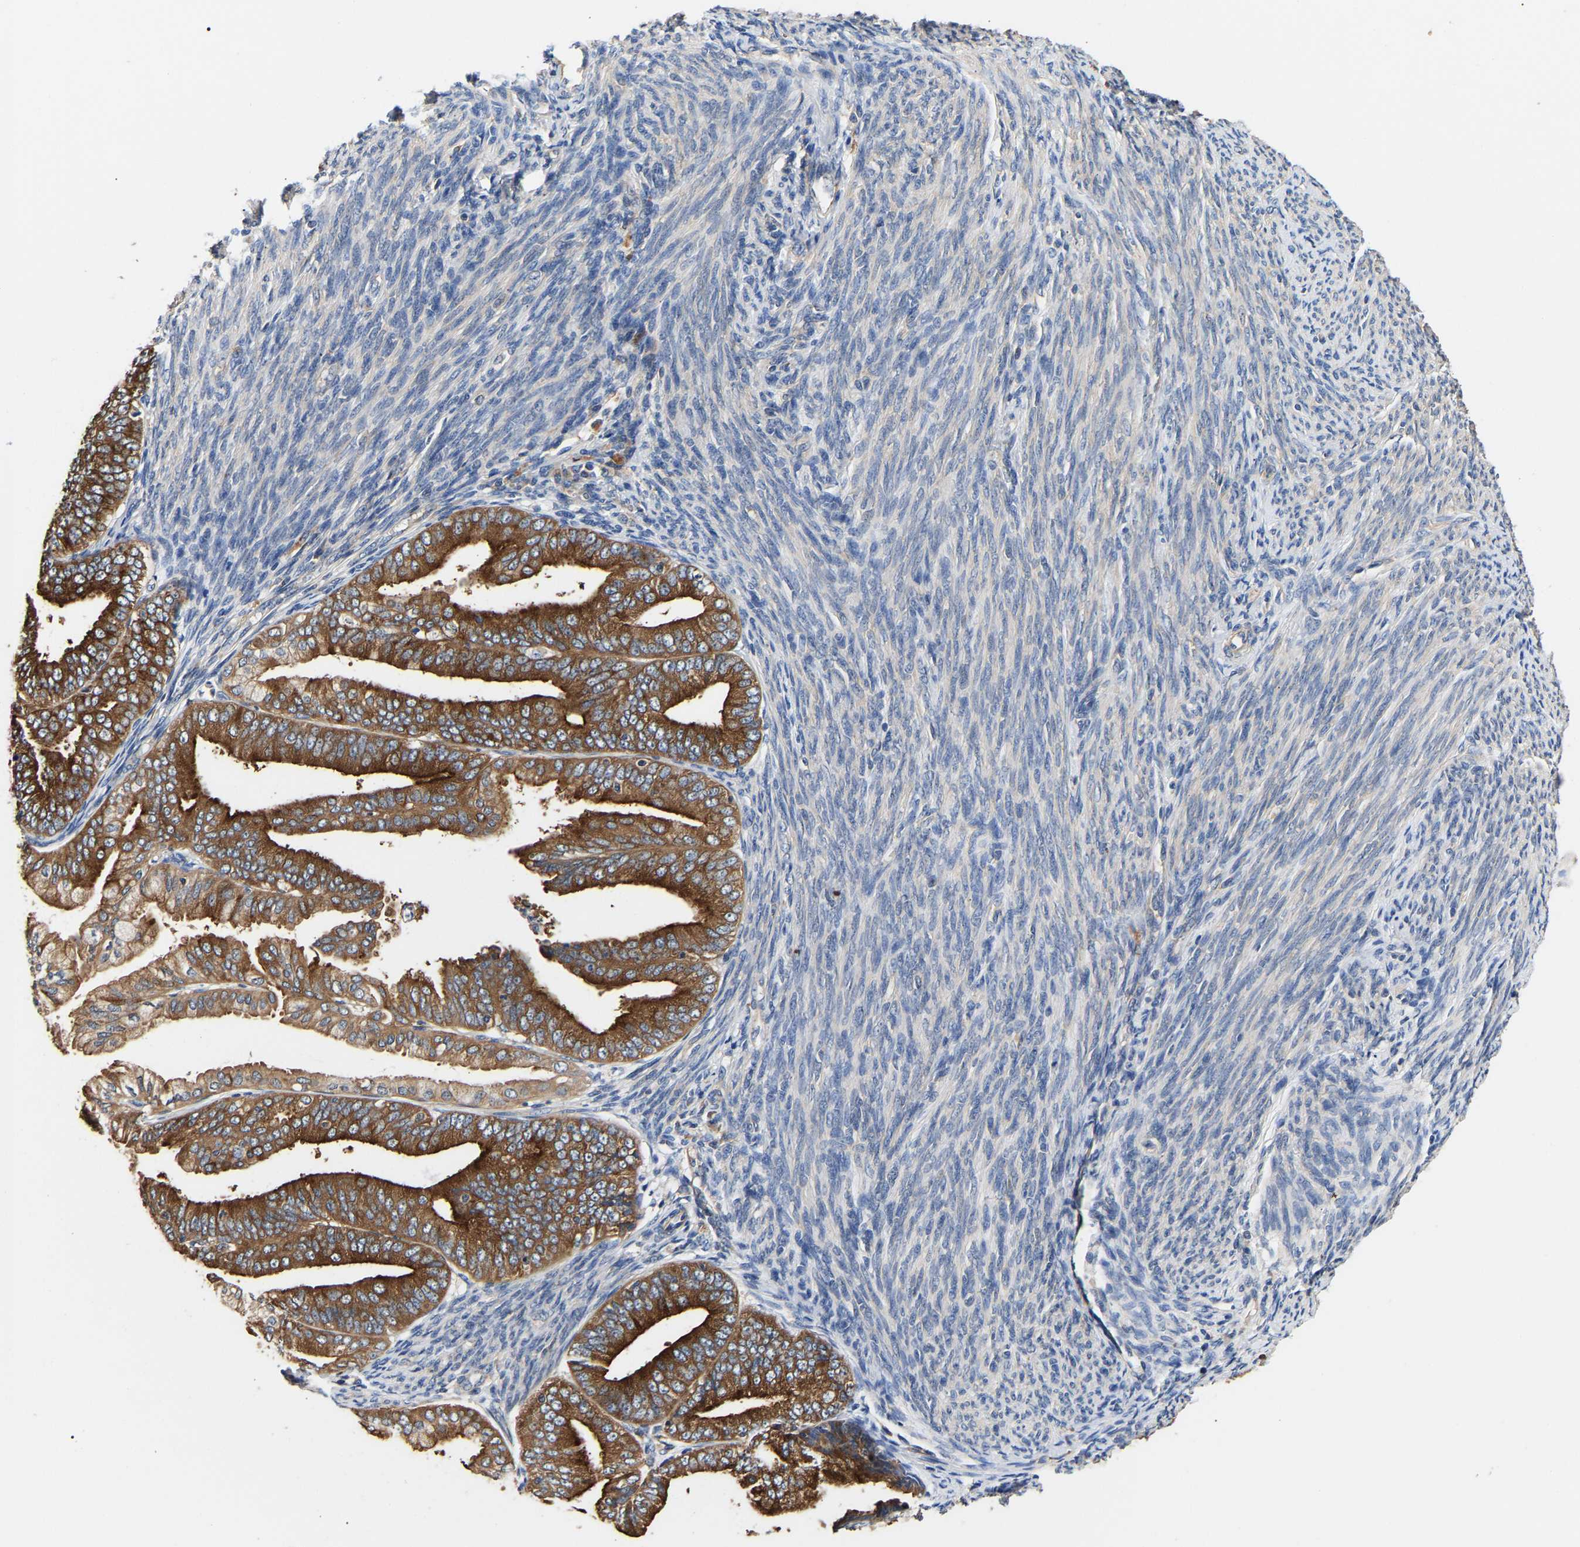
{"staining": {"intensity": "strong", "quantity": ">75%", "location": "cytoplasmic/membranous"}, "tissue": "endometrial cancer", "cell_type": "Tumor cells", "image_type": "cancer", "snomed": [{"axis": "morphology", "description": "Adenocarcinoma, NOS"}, {"axis": "topography", "description": "Endometrium"}], "caption": "DAB (3,3'-diaminobenzidine) immunohistochemical staining of adenocarcinoma (endometrial) reveals strong cytoplasmic/membranous protein positivity in approximately >75% of tumor cells. The protein is shown in brown color, while the nuclei are stained blue.", "gene": "LRBA", "patient": {"sex": "female", "age": 63}}